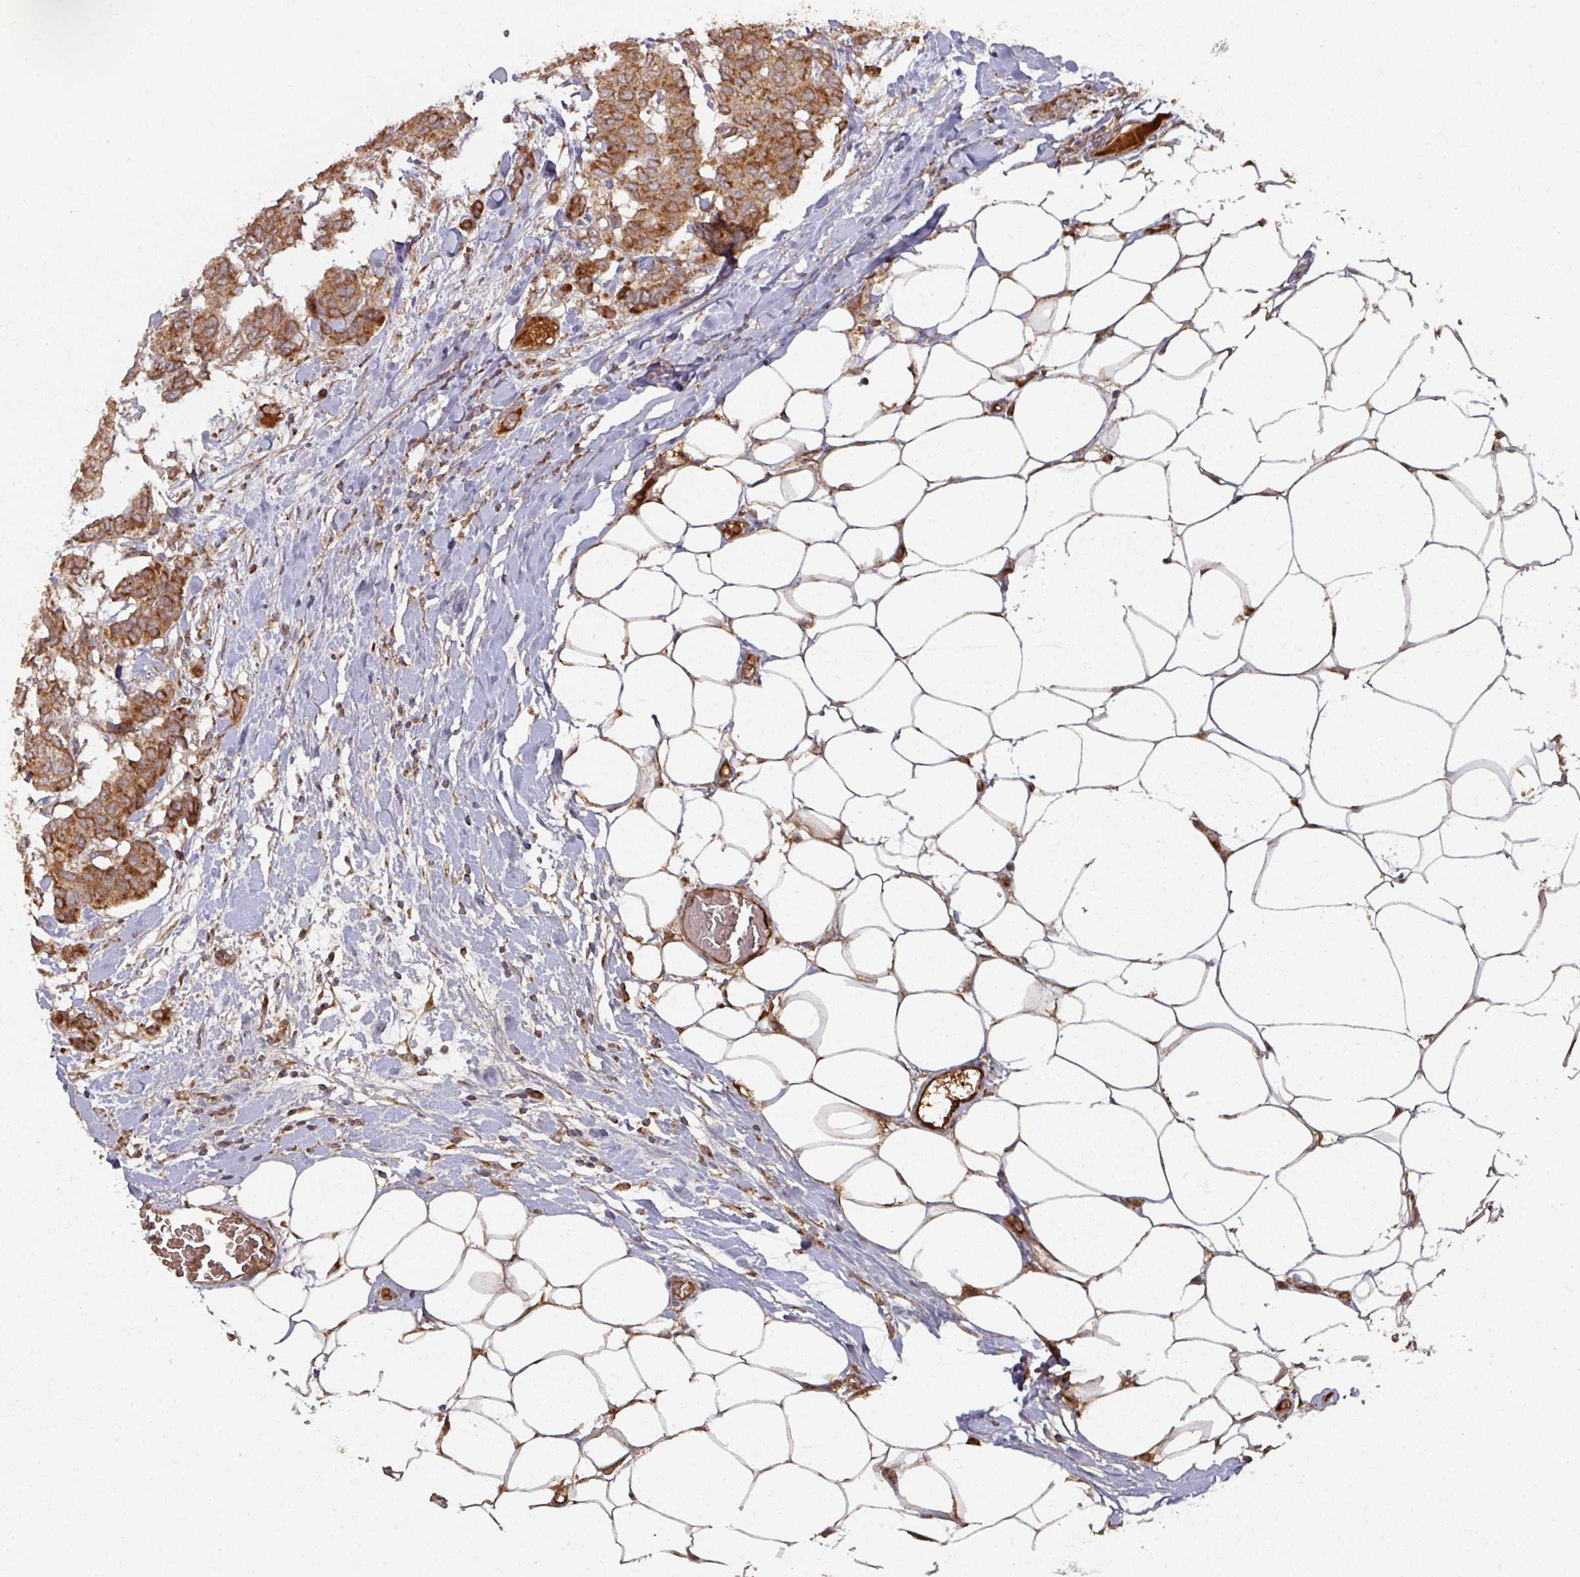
{"staining": {"intensity": "strong", "quantity": ">75%", "location": "cytoplasmic/membranous"}, "tissue": "breast cancer", "cell_type": "Tumor cells", "image_type": "cancer", "snomed": [{"axis": "morphology", "description": "Duct carcinoma"}, {"axis": "topography", "description": "Breast"}], "caption": "A high-resolution histopathology image shows IHC staining of intraductal carcinoma (breast), which demonstrates strong cytoplasmic/membranous positivity in approximately >75% of tumor cells.", "gene": "DNAJC7", "patient": {"sex": "female", "age": 75}}